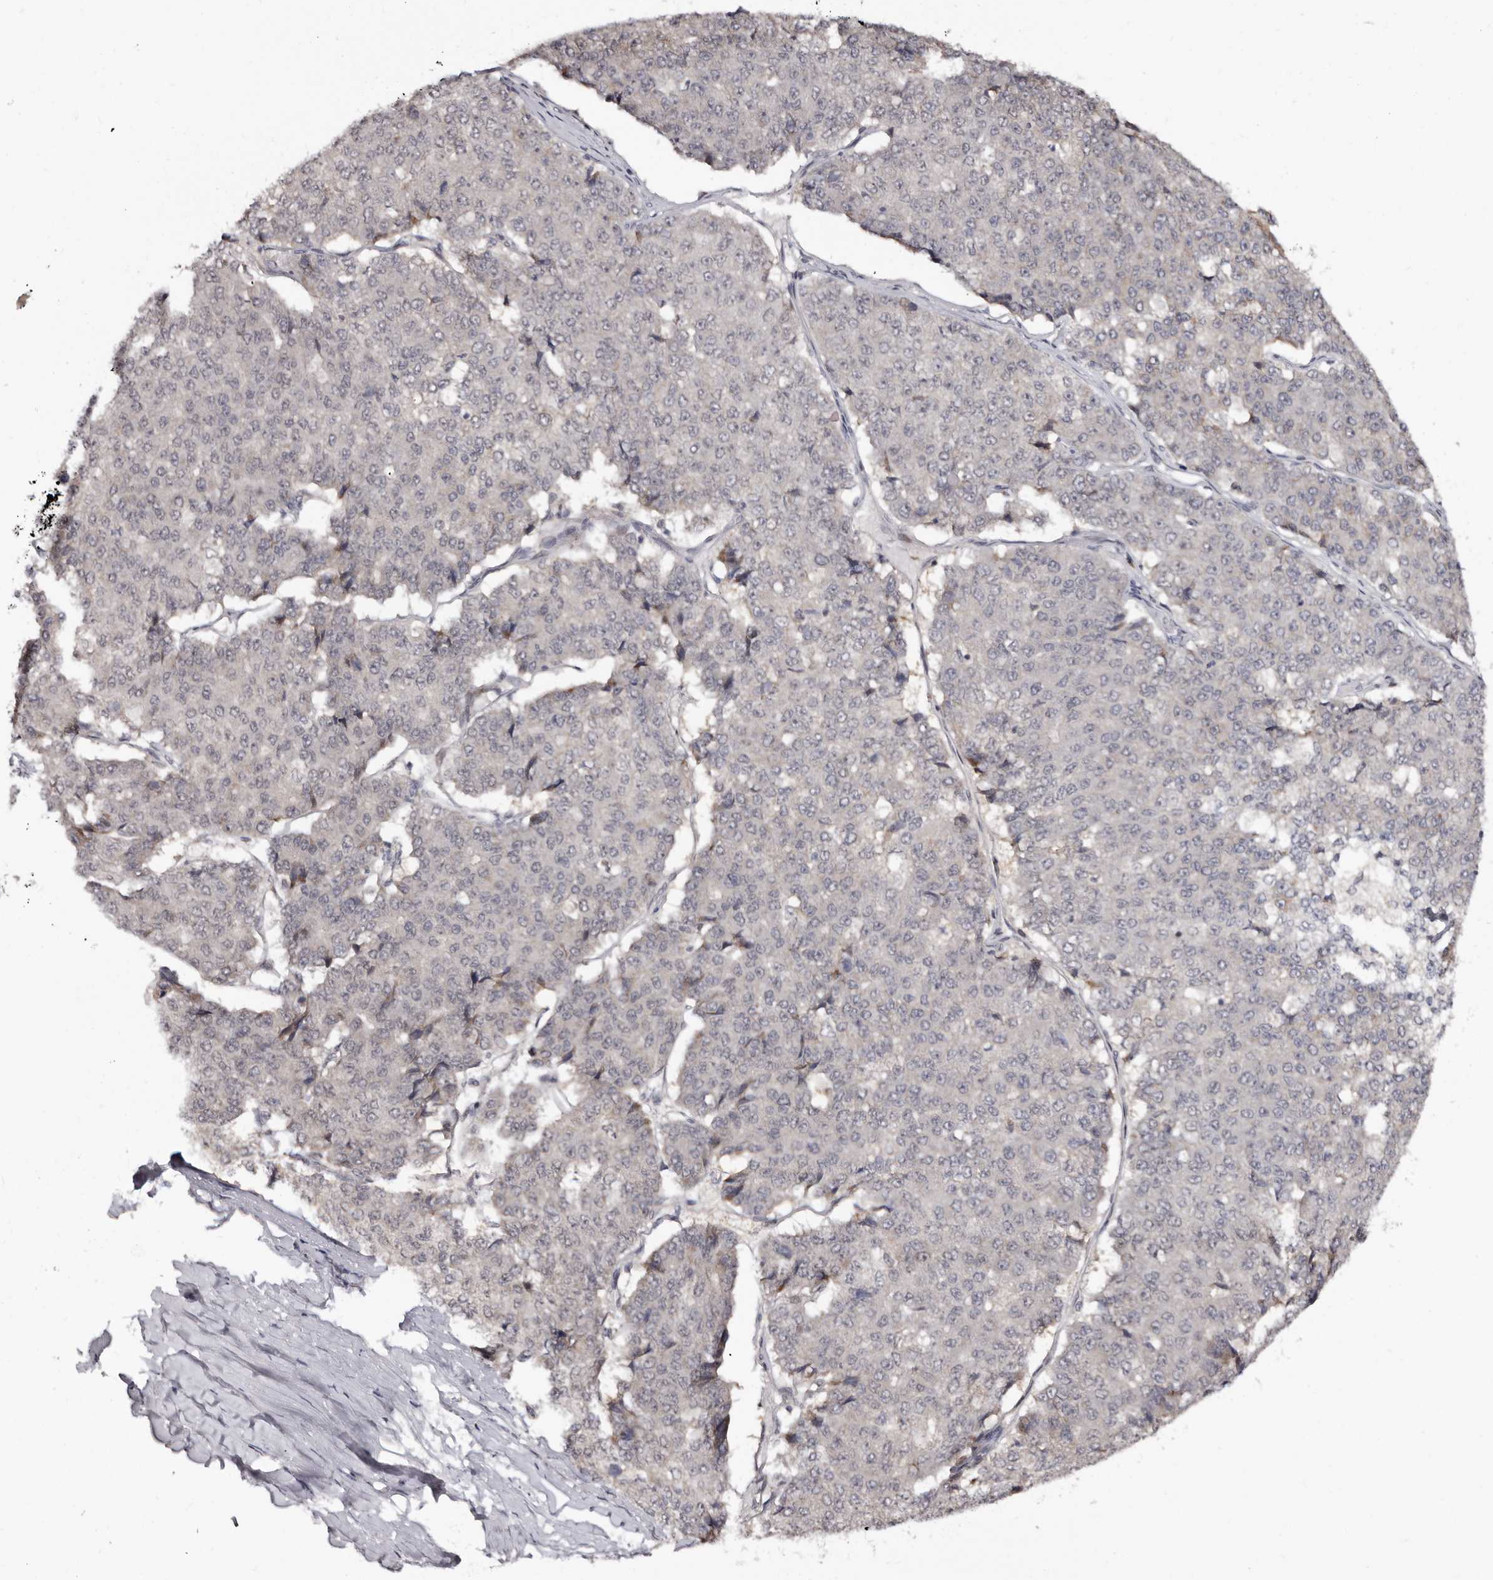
{"staining": {"intensity": "negative", "quantity": "none", "location": "none"}, "tissue": "pancreatic cancer", "cell_type": "Tumor cells", "image_type": "cancer", "snomed": [{"axis": "morphology", "description": "Adenocarcinoma, NOS"}, {"axis": "topography", "description": "Pancreas"}], "caption": "An image of human pancreatic adenocarcinoma is negative for staining in tumor cells. (DAB immunohistochemistry, high magnification).", "gene": "PHF20L1", "patient": {"sex": "male", "age": 50}}